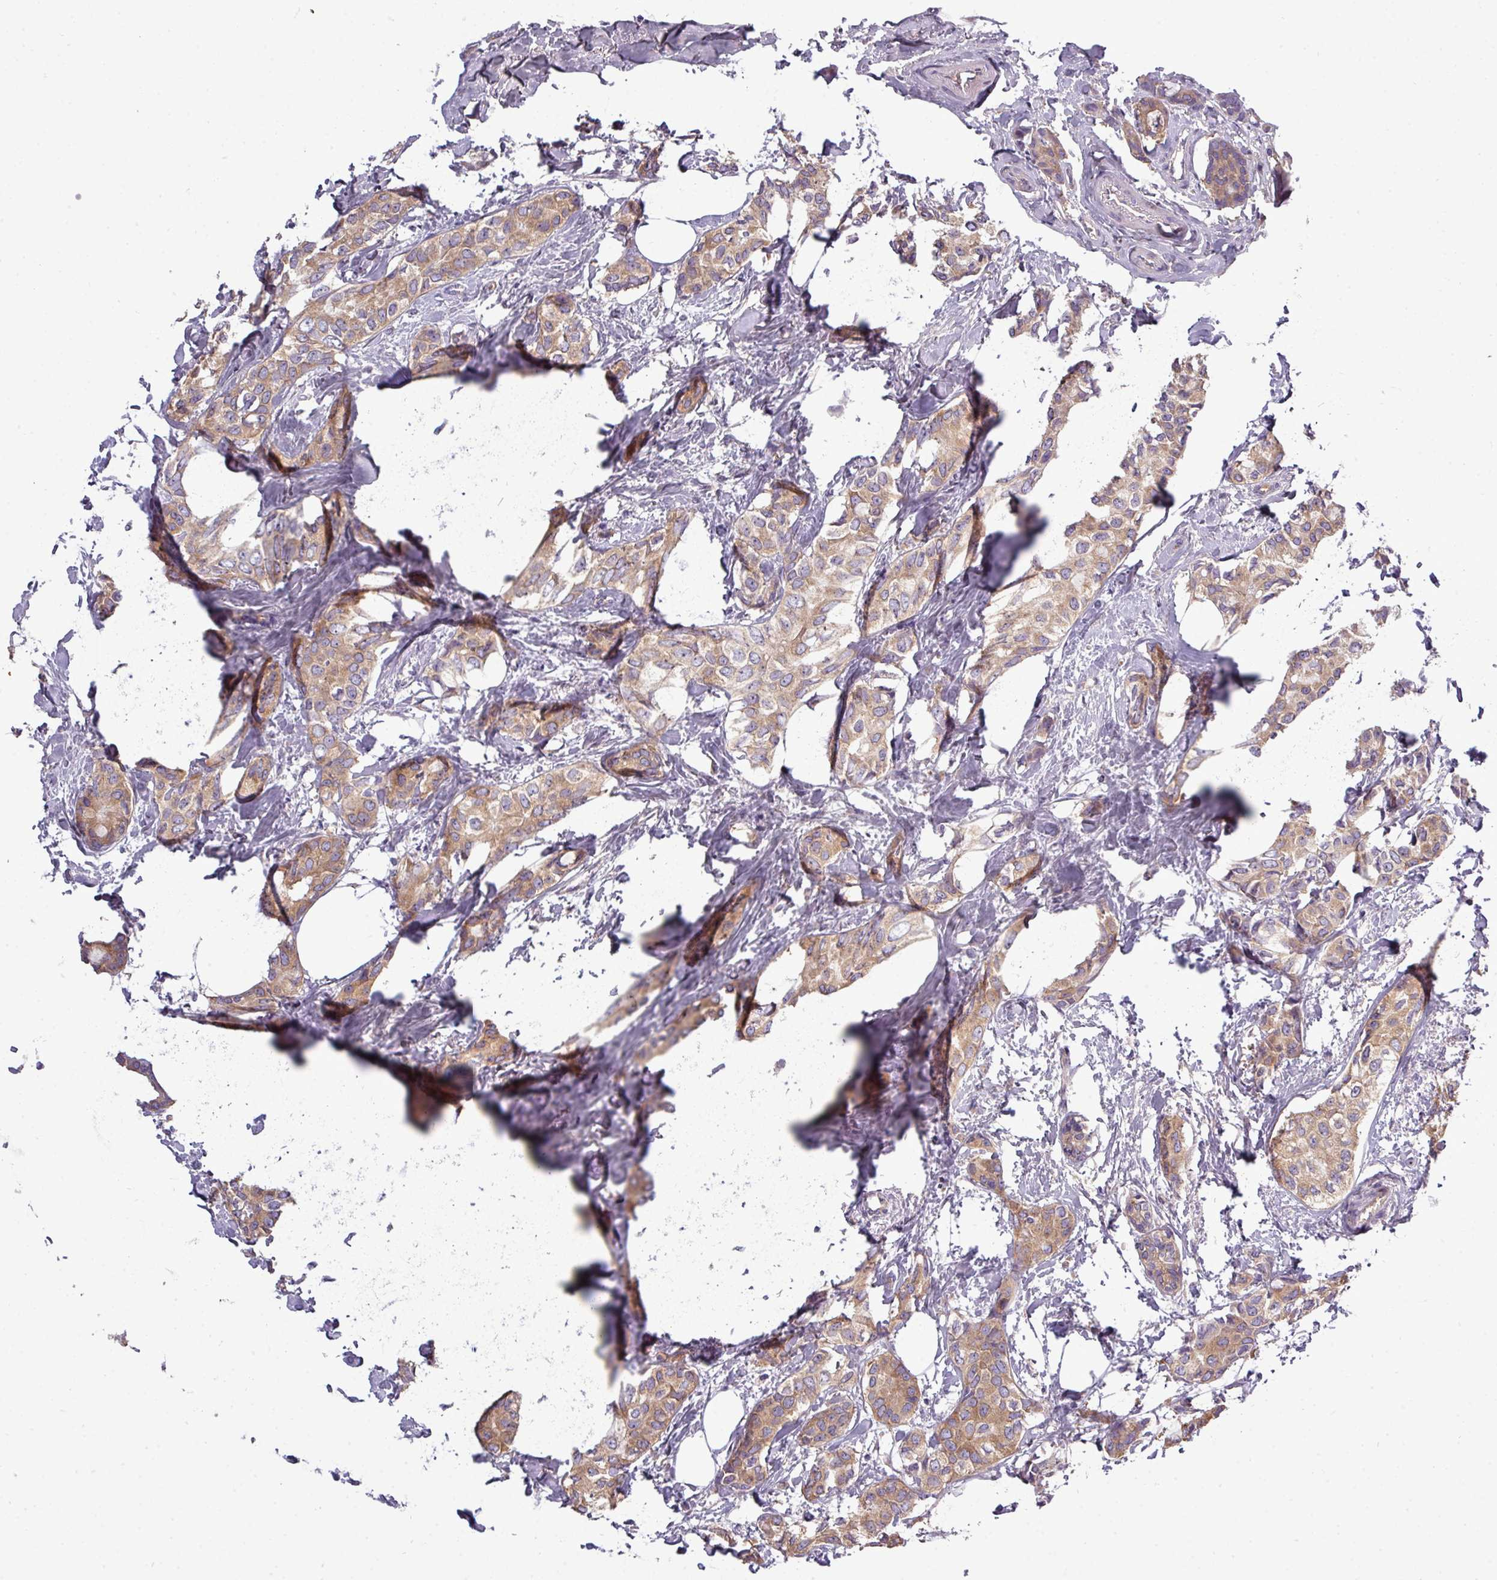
{"staining": {"intensity": "moderate", "quantity": ">75%", "location": "cytoplasmic/membranous"}, "tissue": "breast cancer", "cell_type": "Tumor cells", "image_type": "cancer", "snomed": [{"axis": "morphology", "description": "Duct carcinoma"}, {"axis": "topography", "description": "Breast"}], "caption": "Moderate cytoplasmic/membranous positivity is seen in about >75% of tumor cells in breast cancer (infiltrating ductal carcinoma).", "gene": "DNAAF9", "patient": {"sex": "female", "age": 73}}